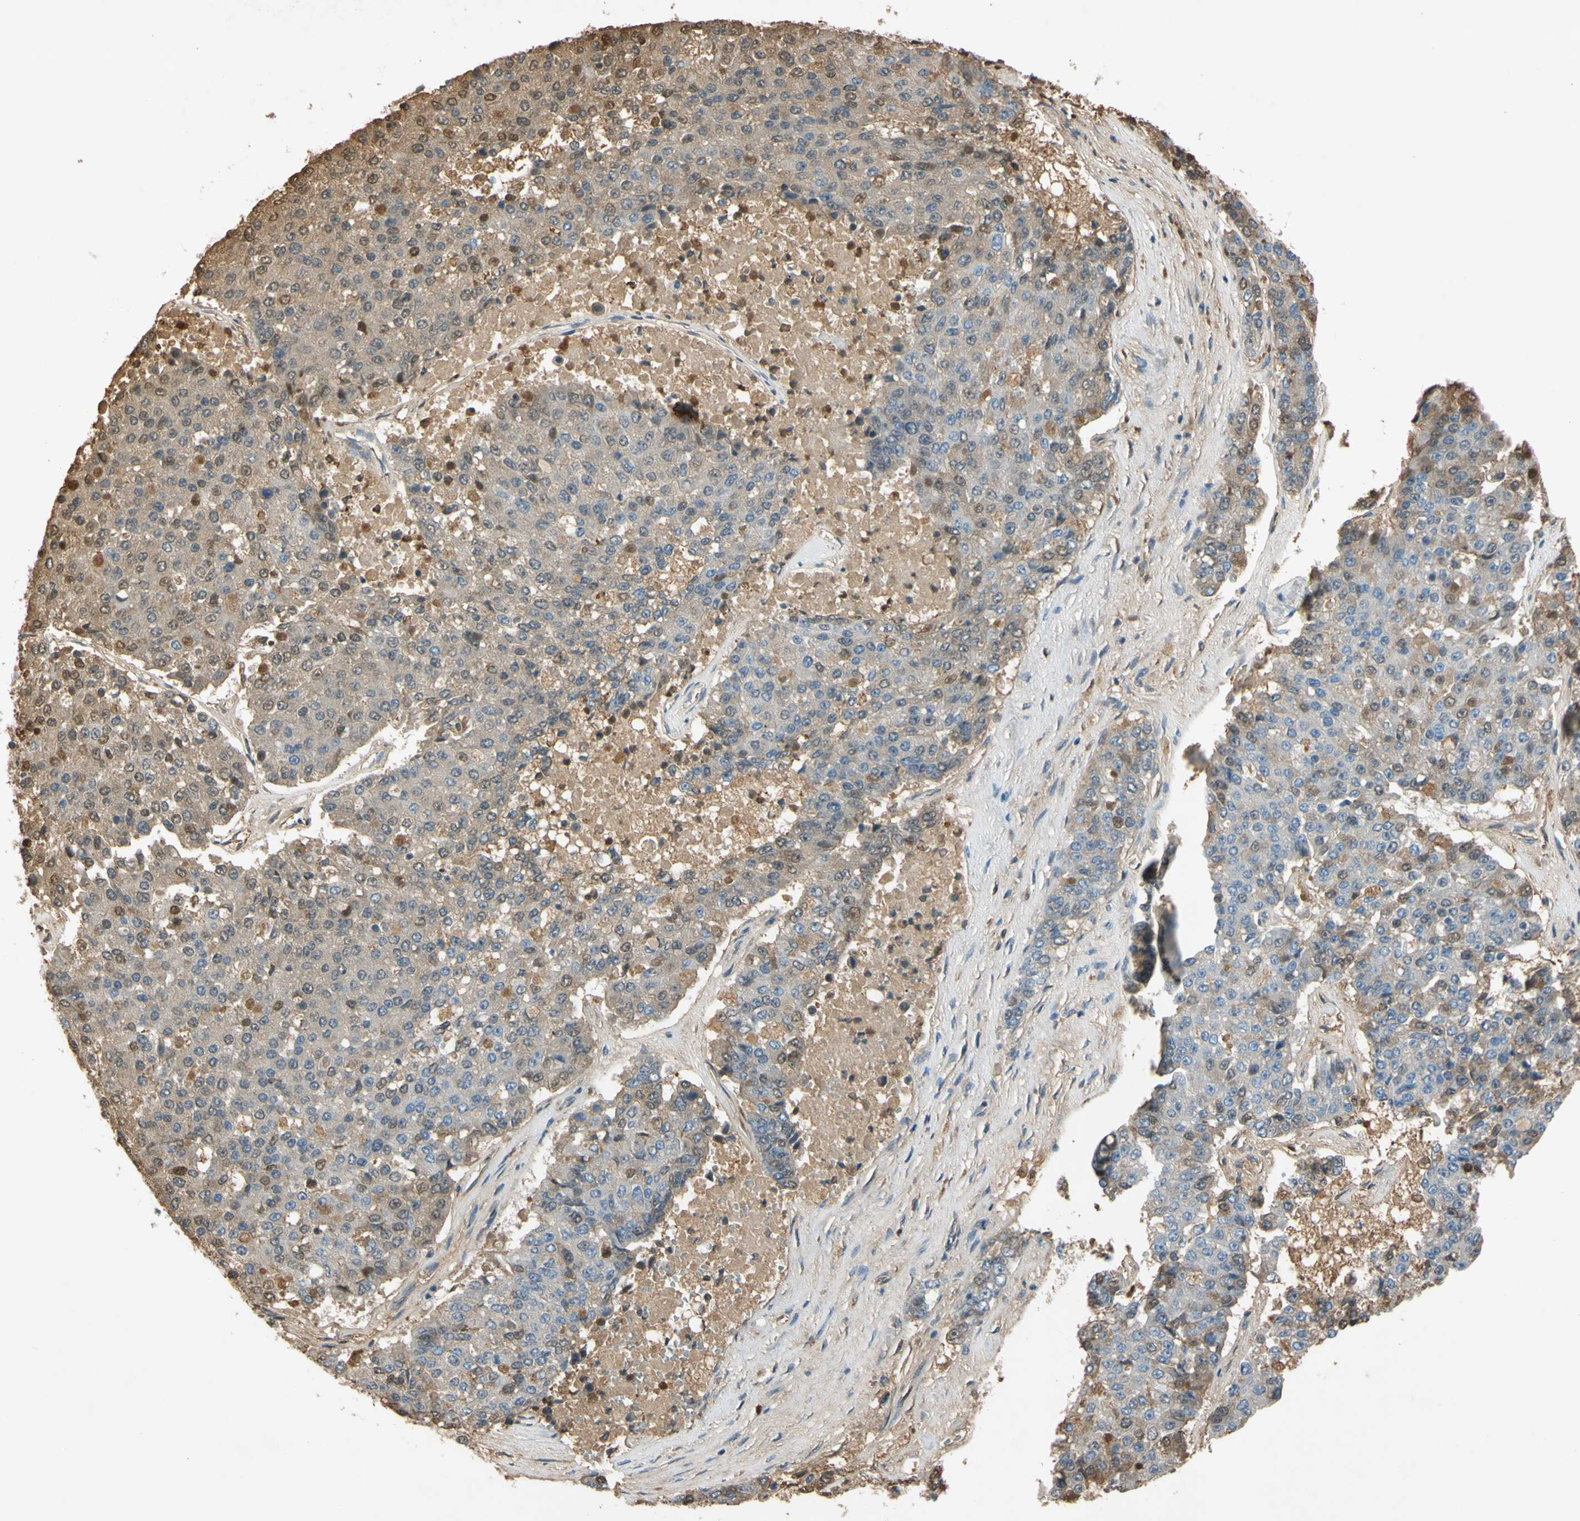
{"staining": {"intensity": "weak", "quantity": ">75%", "location": "cytoplasmic/membranous,nuclear"}, "tissue": "pancreatic cancer", "cell_type": "Tumor cells", "image_type": "cancer", "snomed": [{"axis": "morphology", "description": "Adenocarcinoma, NOS"}, {"axis": "topography", "description": "Pancreas"}], "caption": "Adenocarcinoma (pancreatic) tissue shows weak cytoplasmic/membranous and nuclear expression in about >75% of tumor cells", "gene": "TIMP2", "patient": {"sex": "male", "age": 50}}